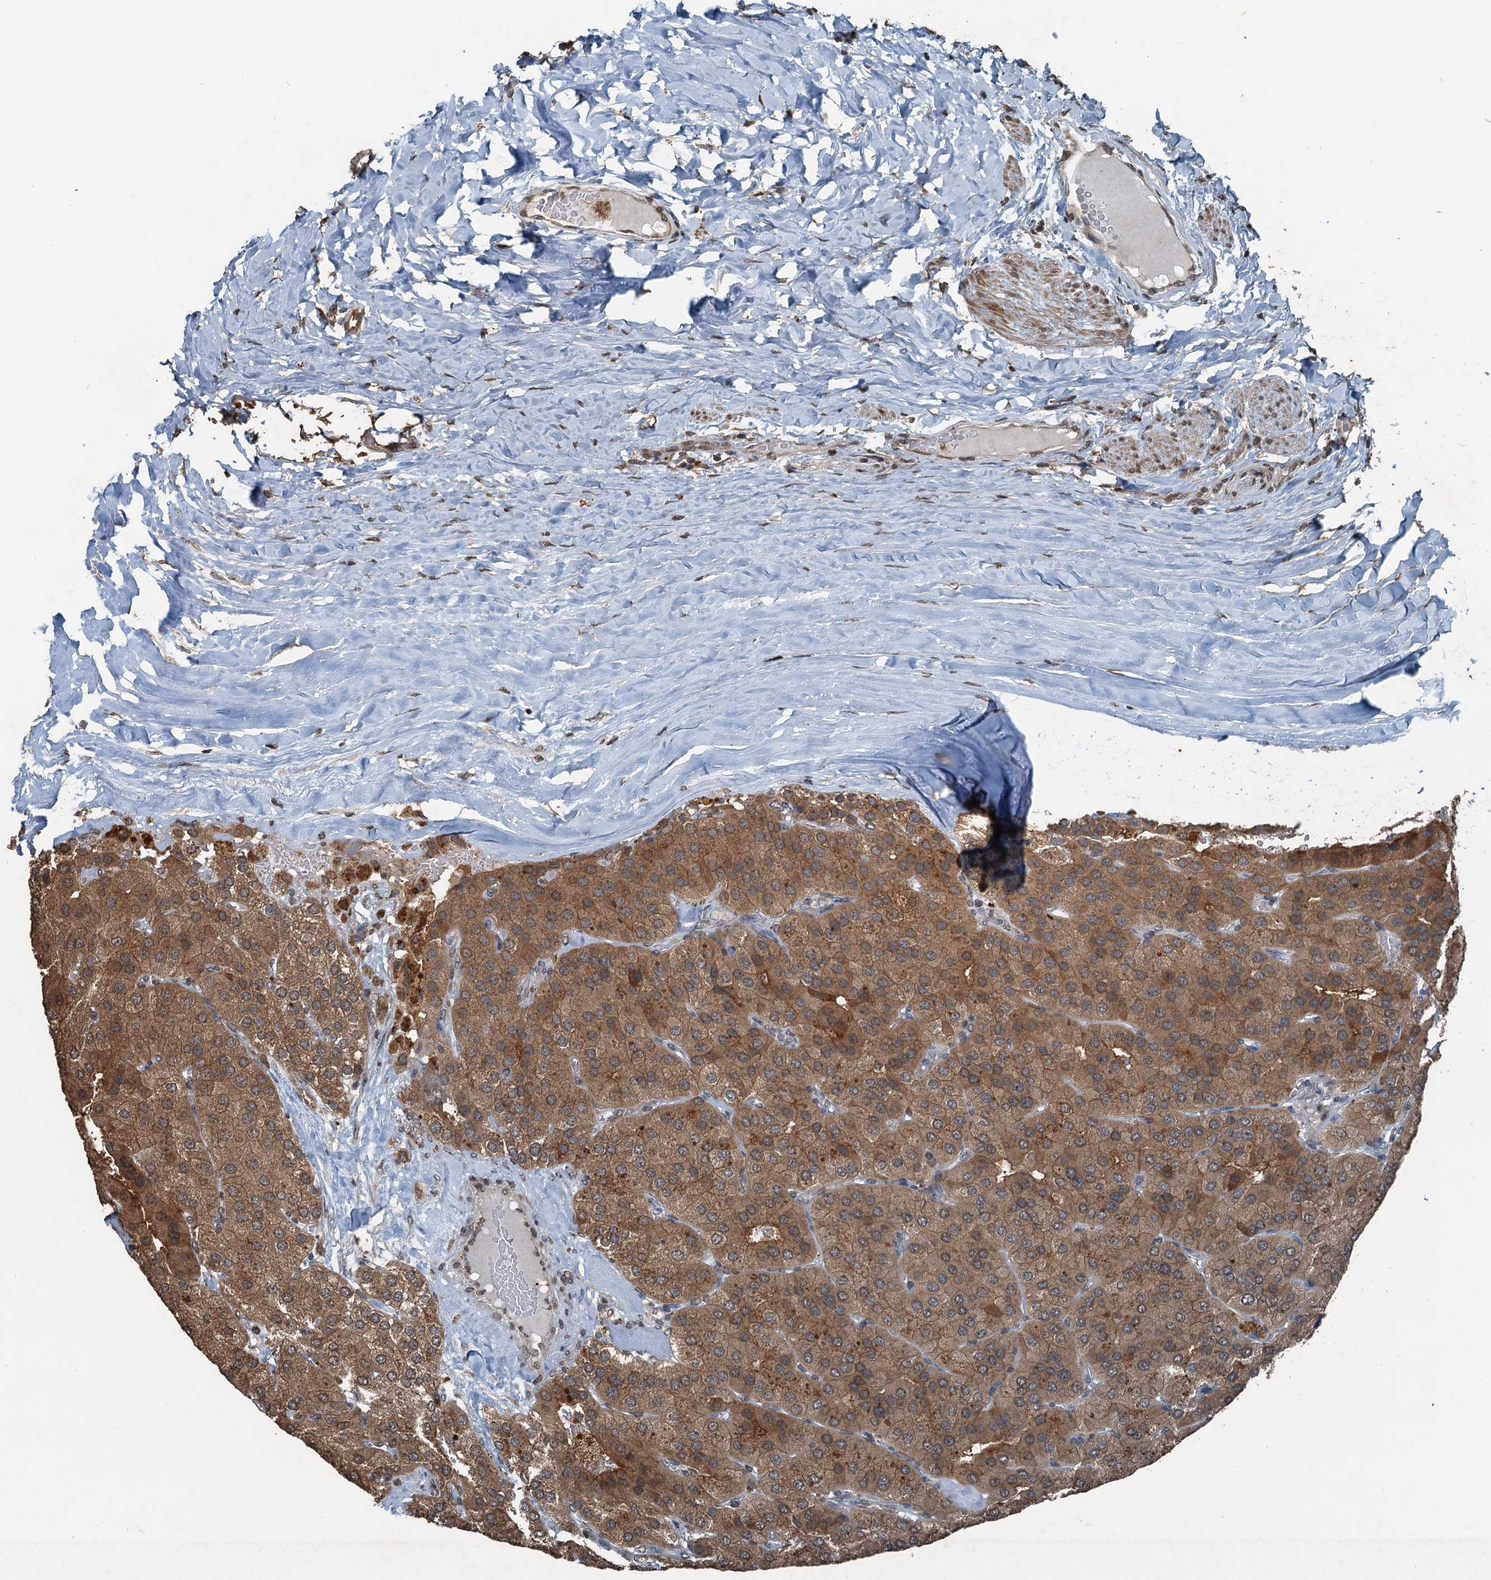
{"staining": {"intensity": "moderate", "quantity": ">75%", "location": "cytoplasmic/membranous"}, "tissue": "parathyroid gland", "cell_type": "Glandular cells", "image_type": "normal", "snomed": [{"axis": "morphology", "description": "Normal tissue, NOS"}, {"axis": "morphology", "description": "Adenoma, NOS"}, {"axis": "topography", "description": "Parathyroid gland"}], "caption": "Glandular cells reveal medium levels of moderate cytoplasmic/membranous expression in approximately >75% of cells in normal parathyroid gland.", "gene": "TCTN1", "patient": {"sex": "female", "age": 86}}